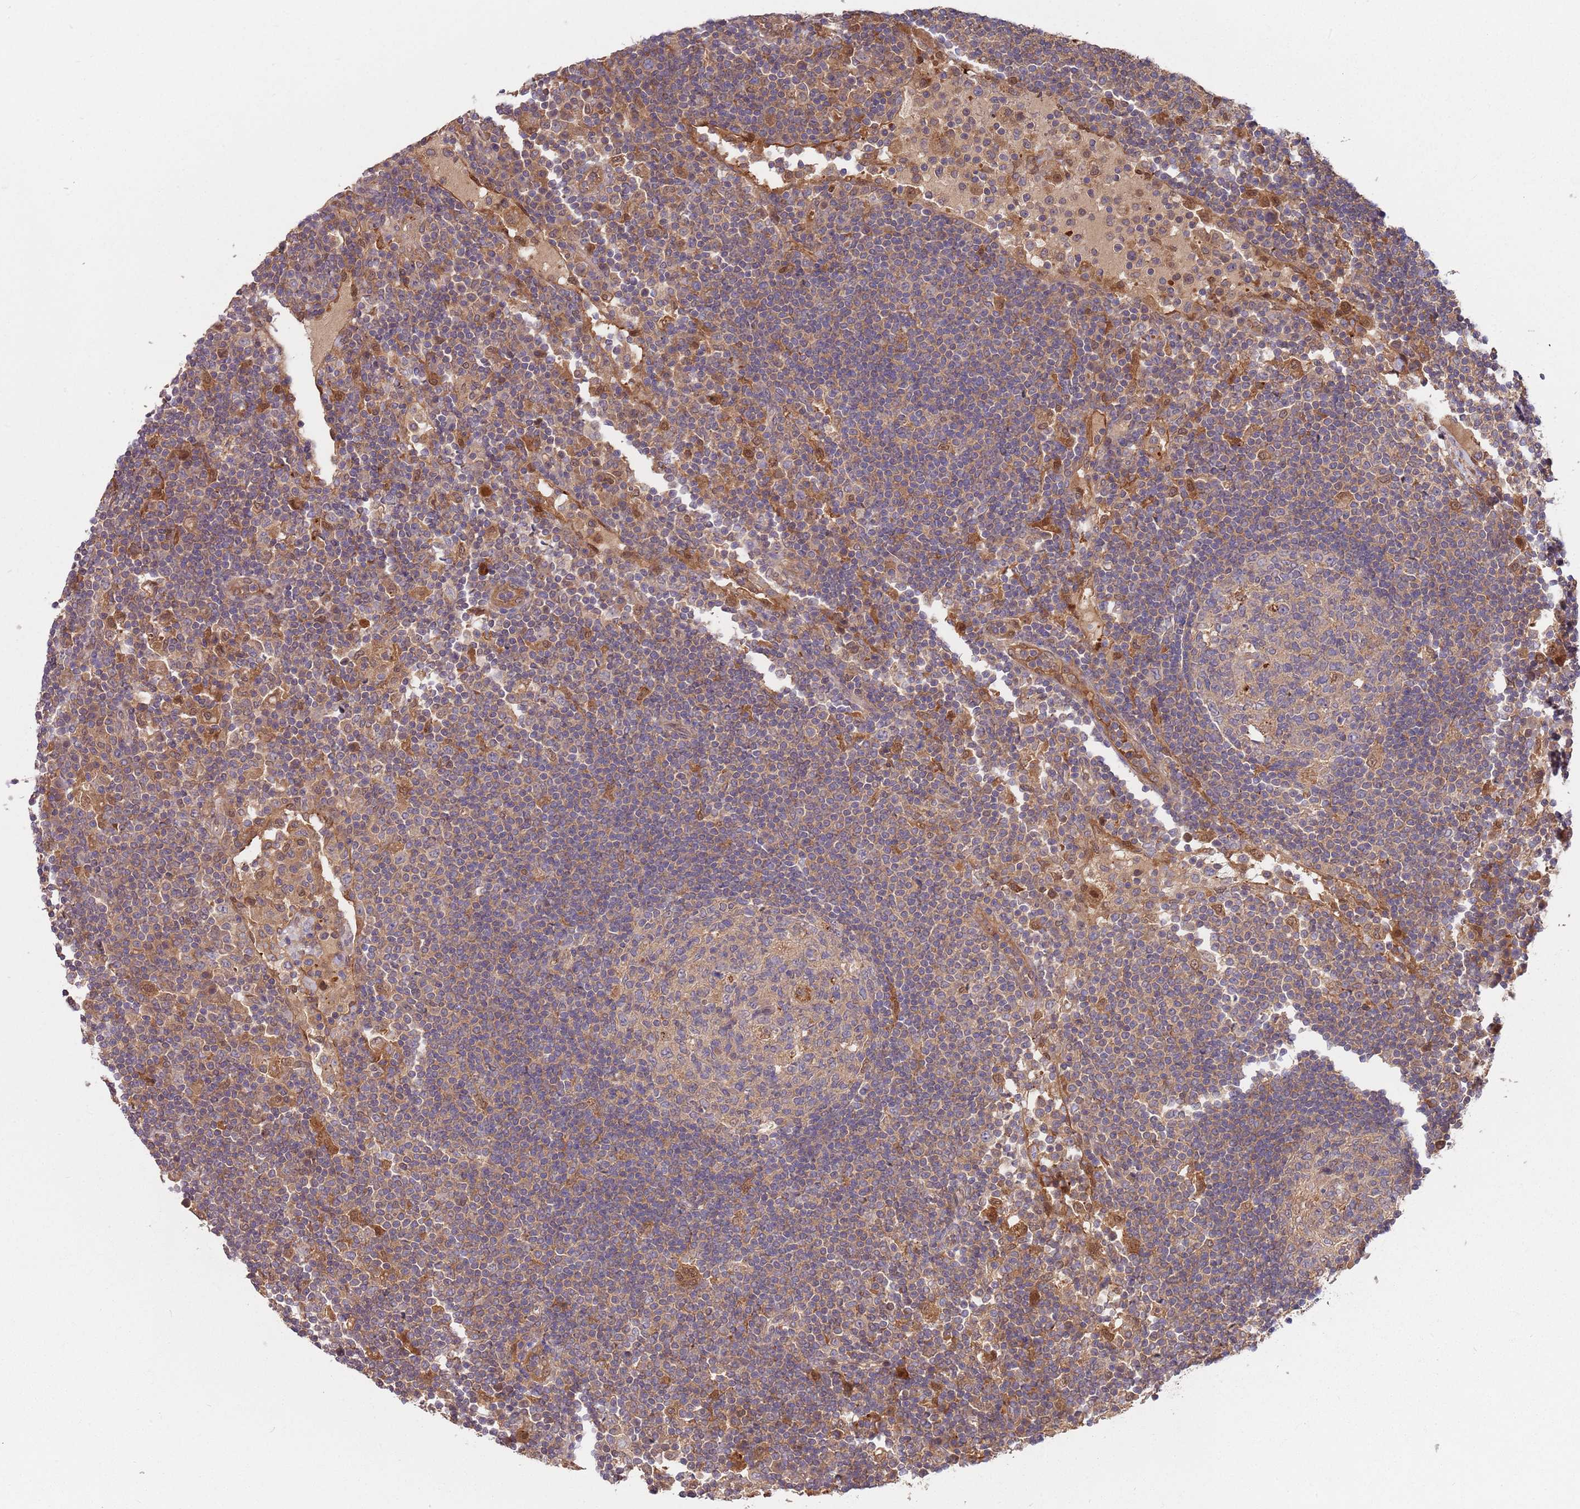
{"staining": {"intensity": "weak", "quantity": "25%-75%", "location": "cytoplasmic/membranous"}, "tissue": "lymph node", "cell_type": "Germinal center cells", "image_type": "normal", "snomed": [{"axis": "morphology", "description": "Normal tissue, NOS"}, {"axis": "topography", "description": "Lymph node"}], "caption": "Immunohistochemistry of unremarkable lymph node displays low levels of weak cytoplasmic/membranous staining in approximately 25%-75% of germinal center cells.", "gene": "GSDMD", "patient": {"sex": "female", "age": 53}}